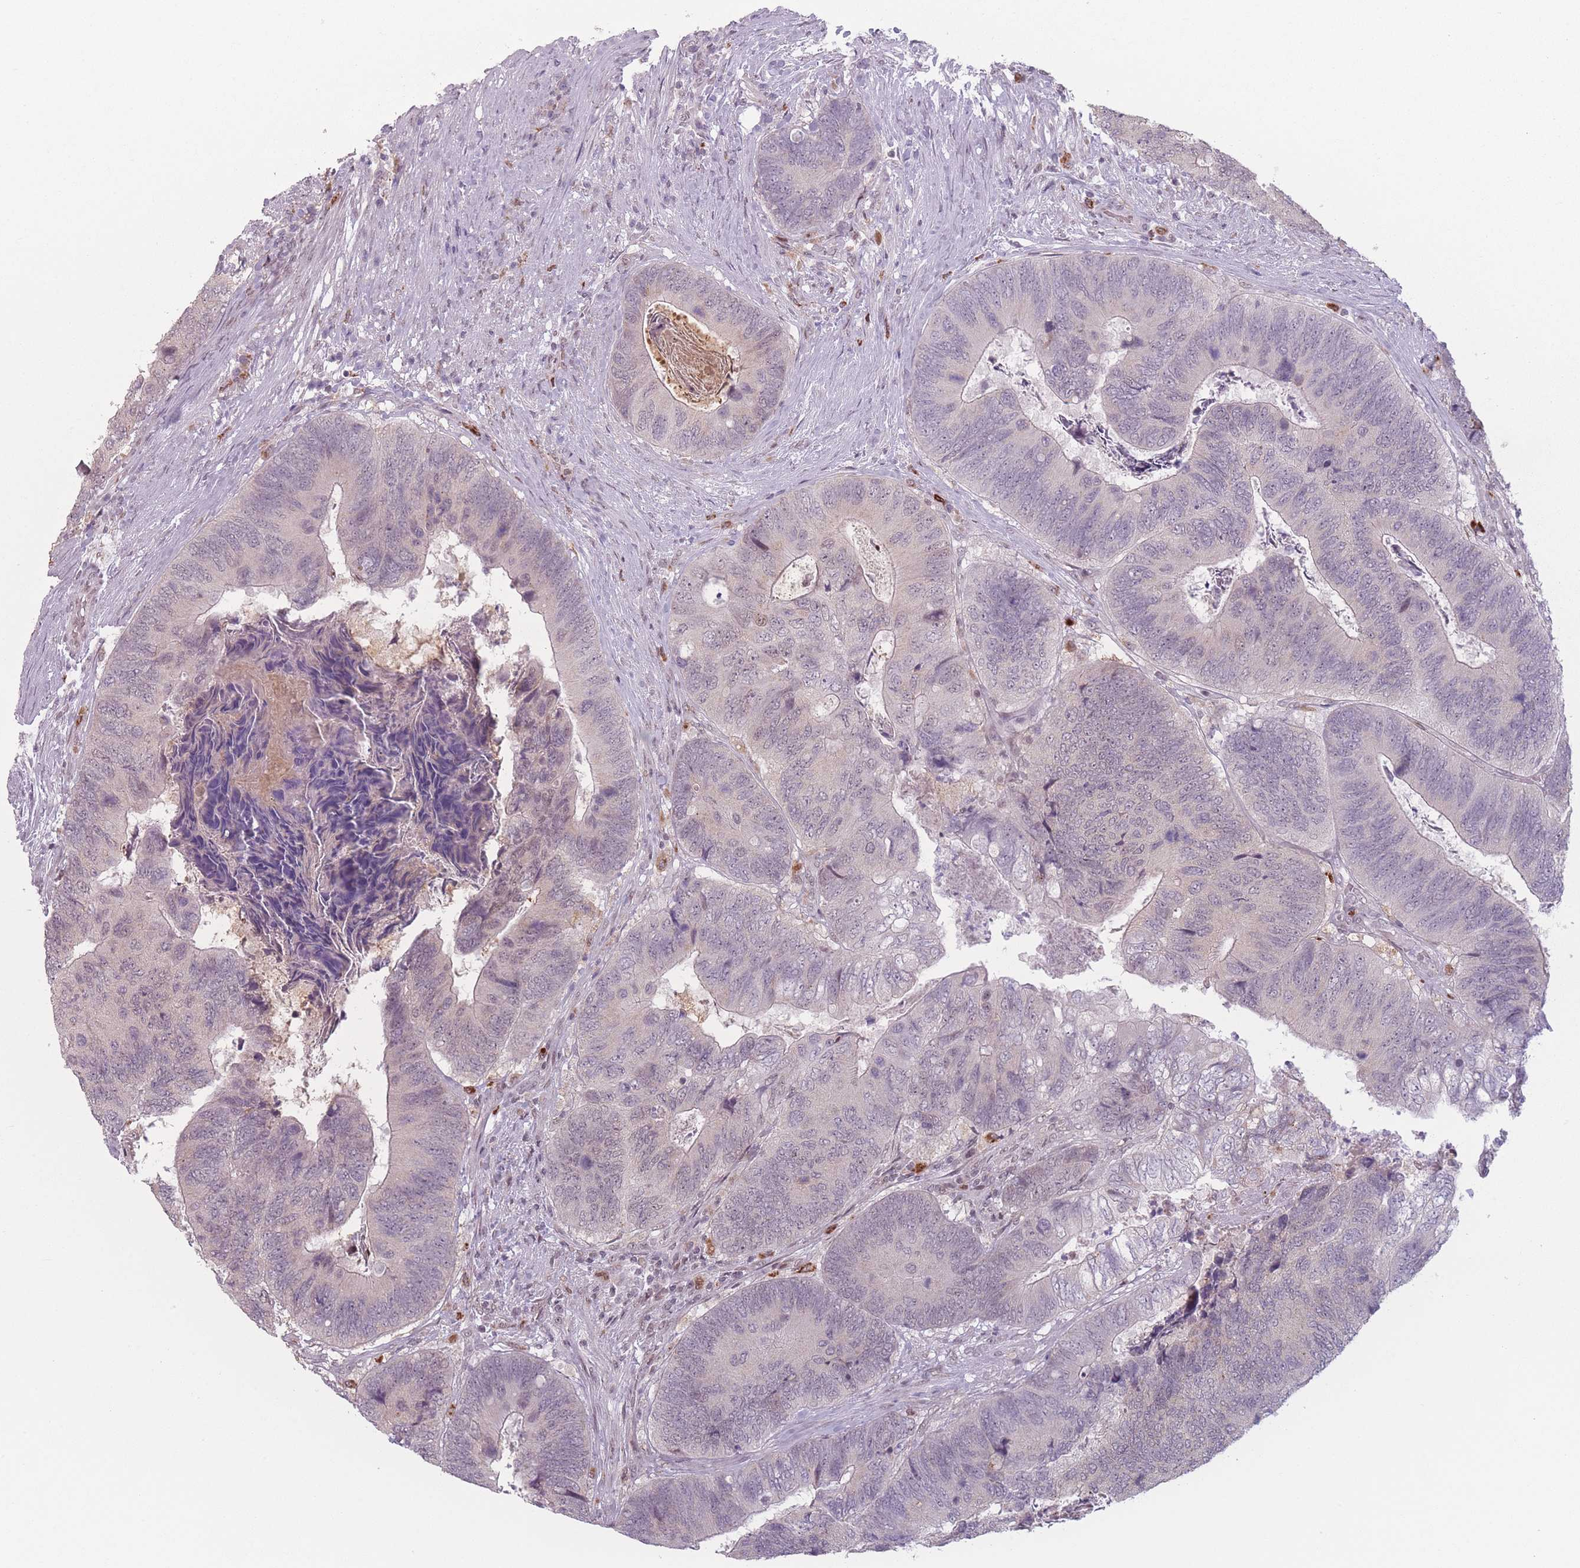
{"staining": {"intensity": "weak", "quantity": "25%-75%", "location": "nuclear"}, "tissue": "colorectal cancer", "cell_type": "Tumor cells", "image_type": "cancer", "snomed": [{"axis": "morphology", "description": "Adenocarcinoma, NOS"}, {"axis": "topography", "description": "Colon"}], "caption": "Protein analysis of colorectal cancer (adenocarcinoma) tissue demonstrates weak nuclear staining in approximately 25%-75% of tumor cells.", "gene": "OR10C1", "patient": {"sex": "female", "age": 67}}